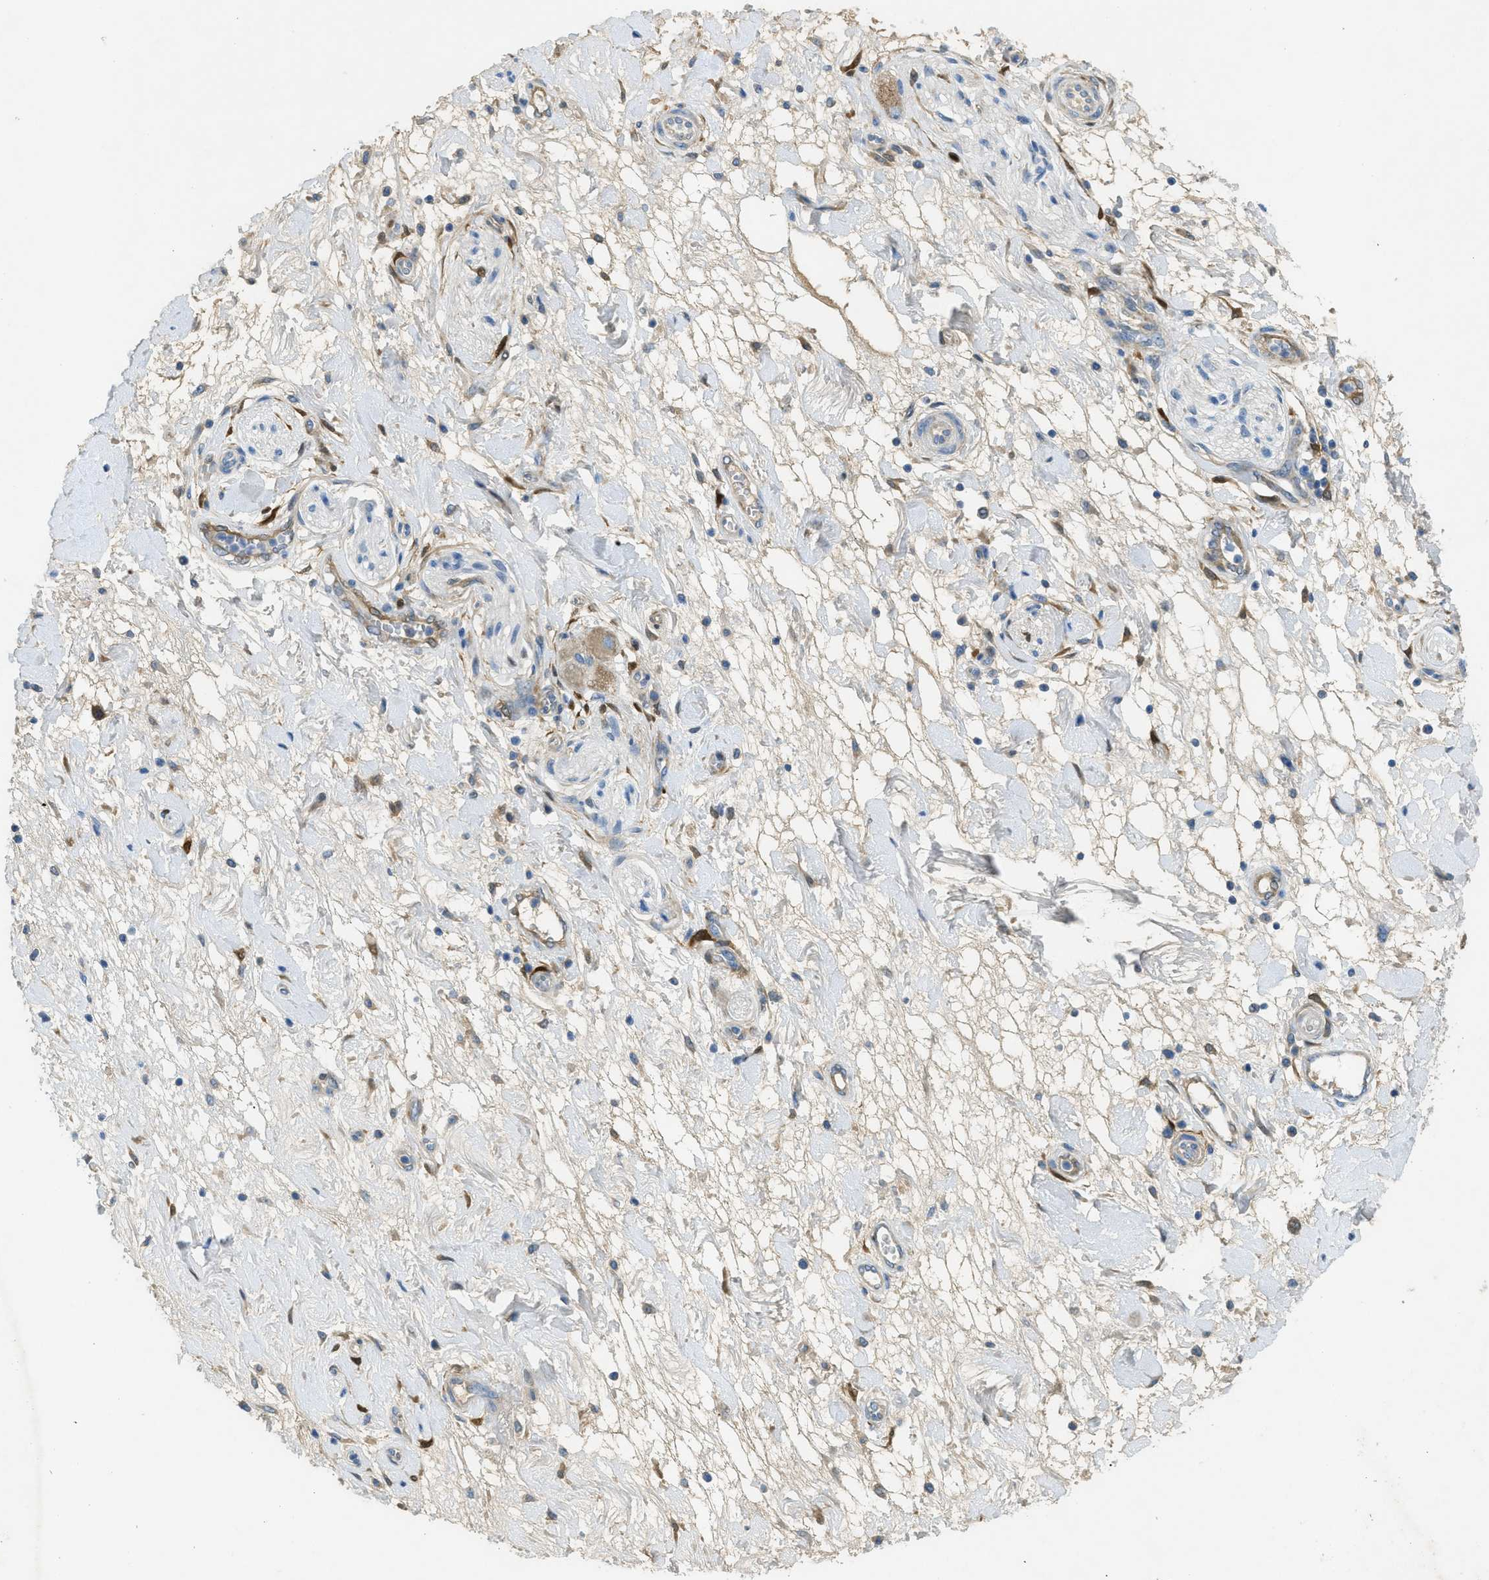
{"staining": {"intensity": "weak", "quantity": "<25%", "location": "cytoplasmic/membranous"}, "tissue": "pancreatic cancer", "cell_type": "Tumor cells", "image_type": "cancer", "snomed": [{"axis": "morphology", "description": "Adenocarcinoma, NOS"}, {"axis": "topography", "description": "Pancreas"}], "caption": "DAB immunohistochemical staining of human pancreatic cancer shows no significant expression in tumor cells.", "gene": "CYGB", "patient": {"sex": "female", "age": 78}}